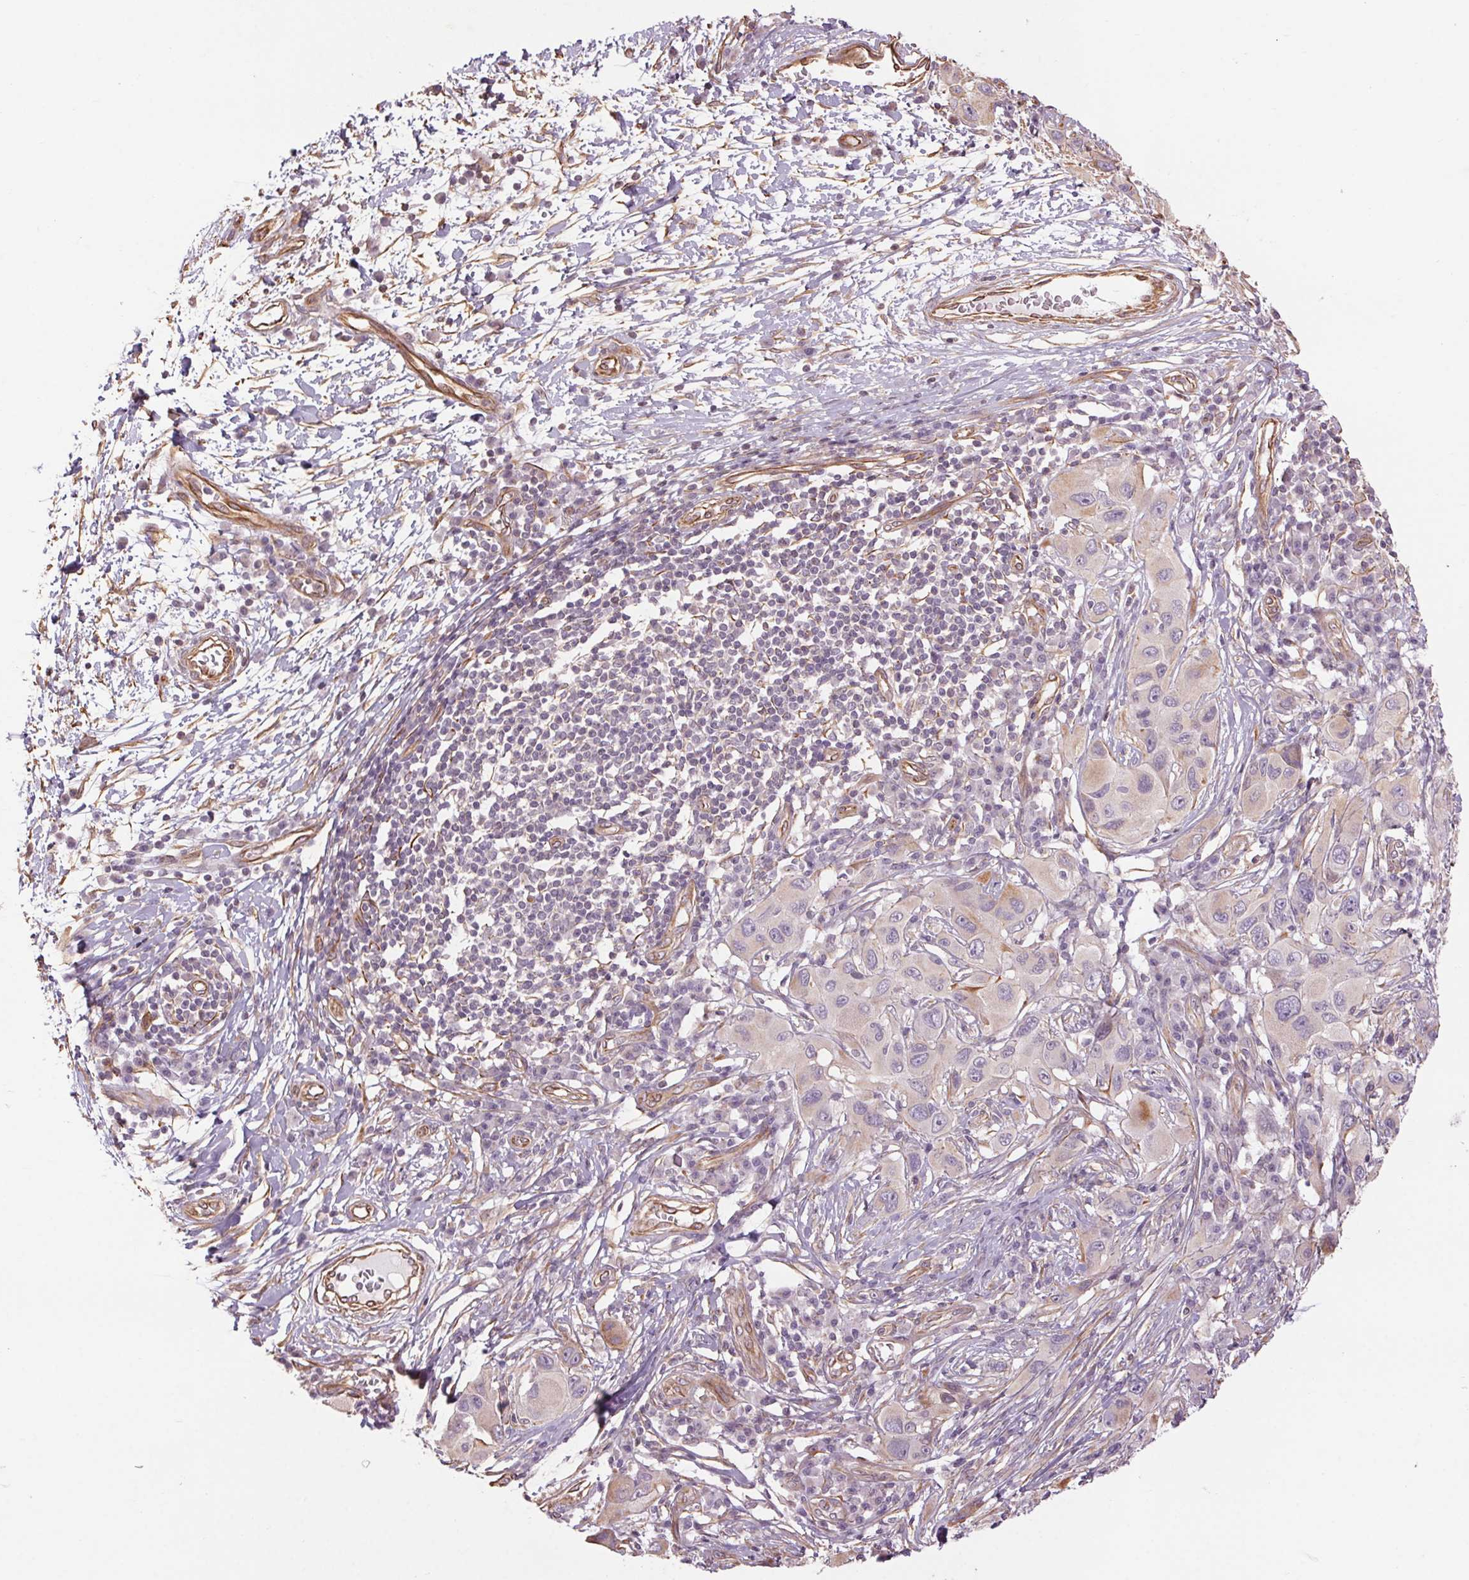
{"staining": {"intensity": "negative", "quantity": "none", "location": "none"}, "tissue": "melanoma", "cell_type": "Tumor cells", "image_type": "cancer", "snomed": [{"axis": "morphology", "description": "Malignant melanoma, NOS"}, {"axis": "topography", "description": "Skin"}], "caption": "Malignant melanoma was stained to show a protein in brown. There is no significant positivity in tumor cells.", "gene": "CCSER1", "patient": {"sex": "male", "age": 53}}